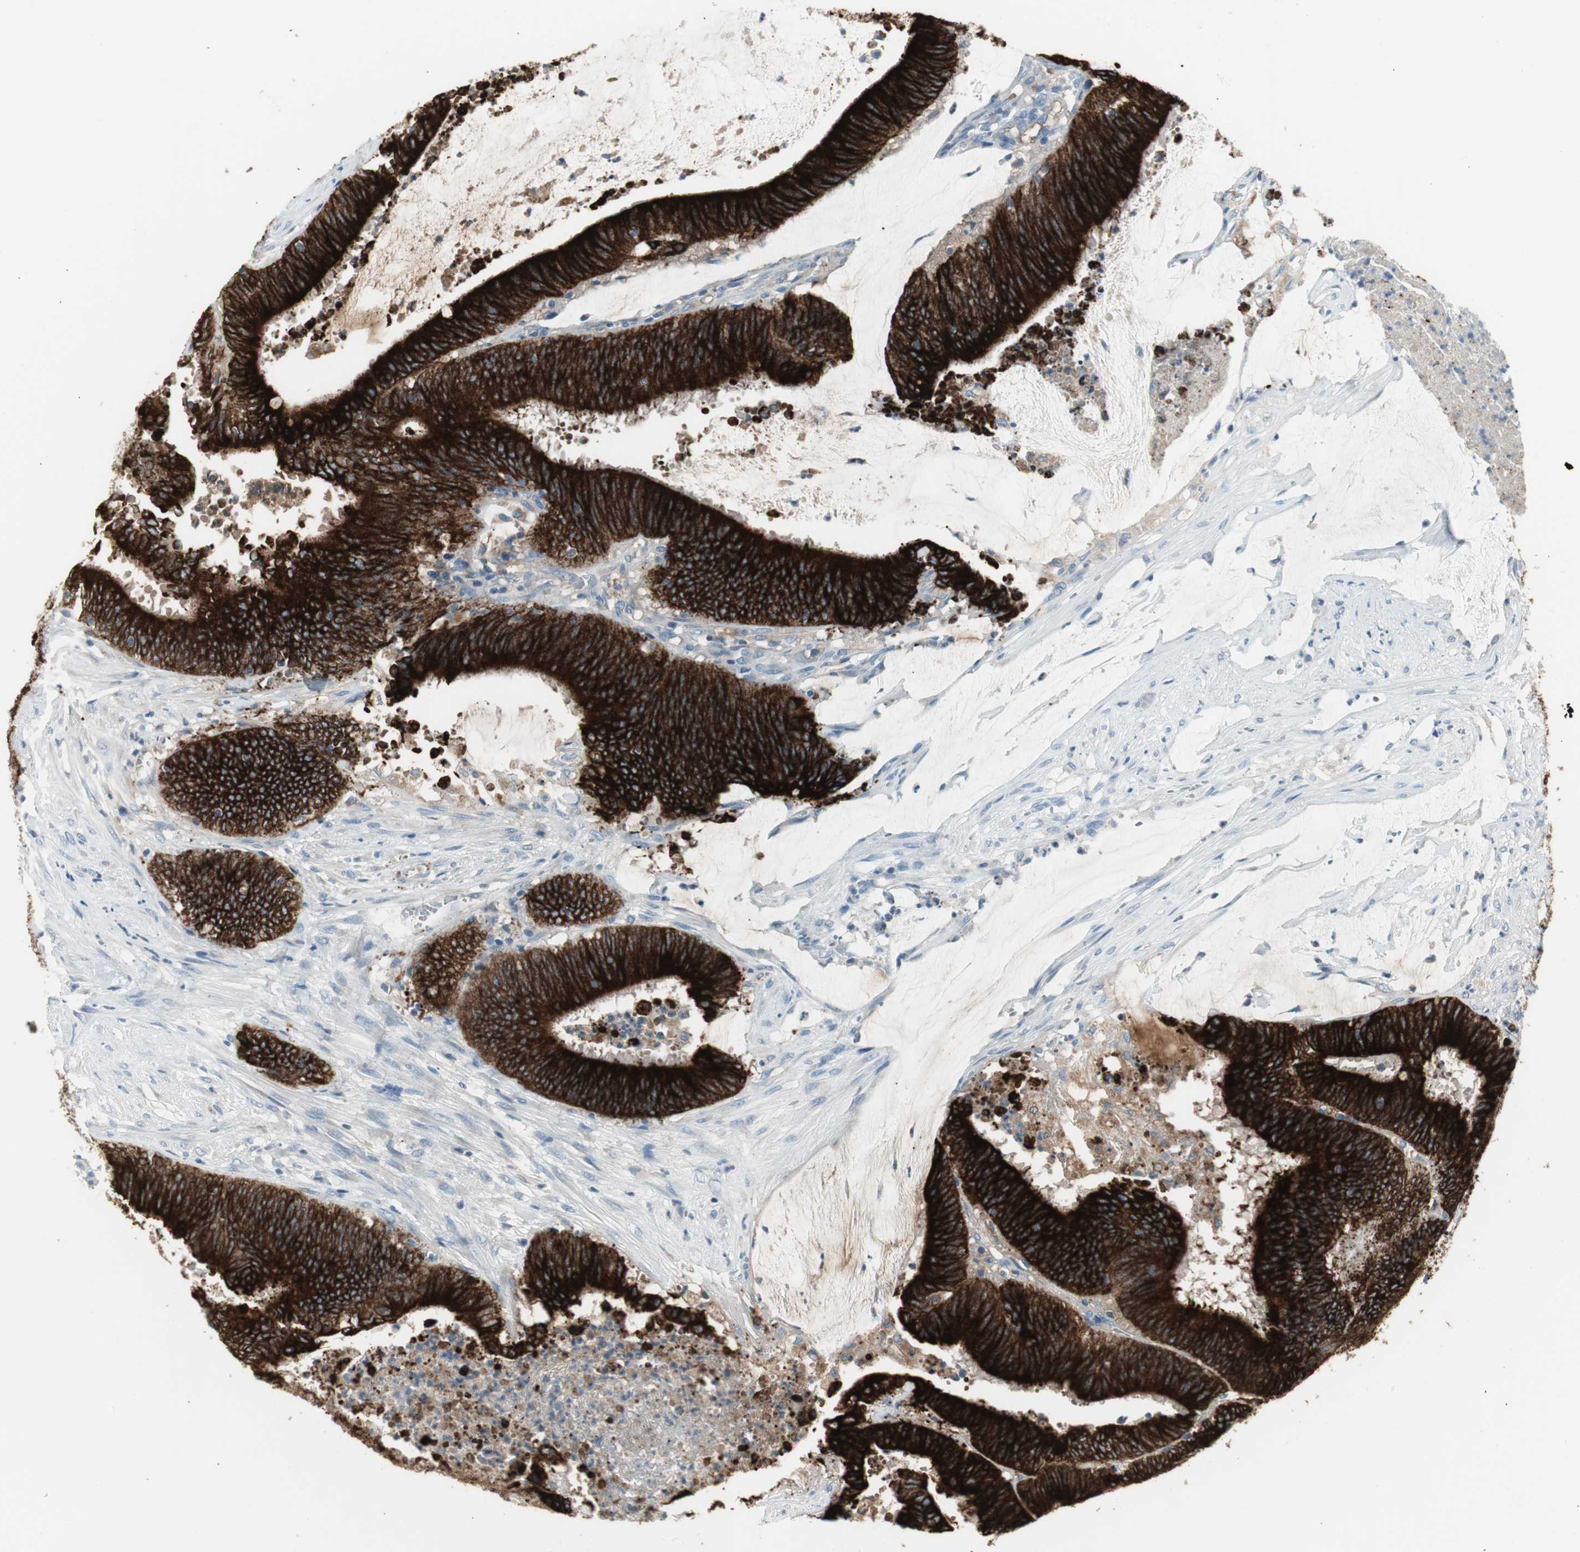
{"staining": {"intensity": "strong", "quantity": ">75%", "location": "cytoplasmic/membranous"}, "tissue": "colorectal cancer", "cell_type": "Tumor cells", "image_type": "cancer", "snomed": [{"axis": "morphology", "description": "Adenocarcinoma, NOS"}, {"axis": "topography", "description": "Rectum"}], "caption": "DAB immunohistochemical staining of adenocarcinoma (colorectal) shows strong cytoplasmic/membranous protein staining in approximately >75% of tumor cells.", "gene": "AGR2", "patient": {"sex": "female", "age": 66}}